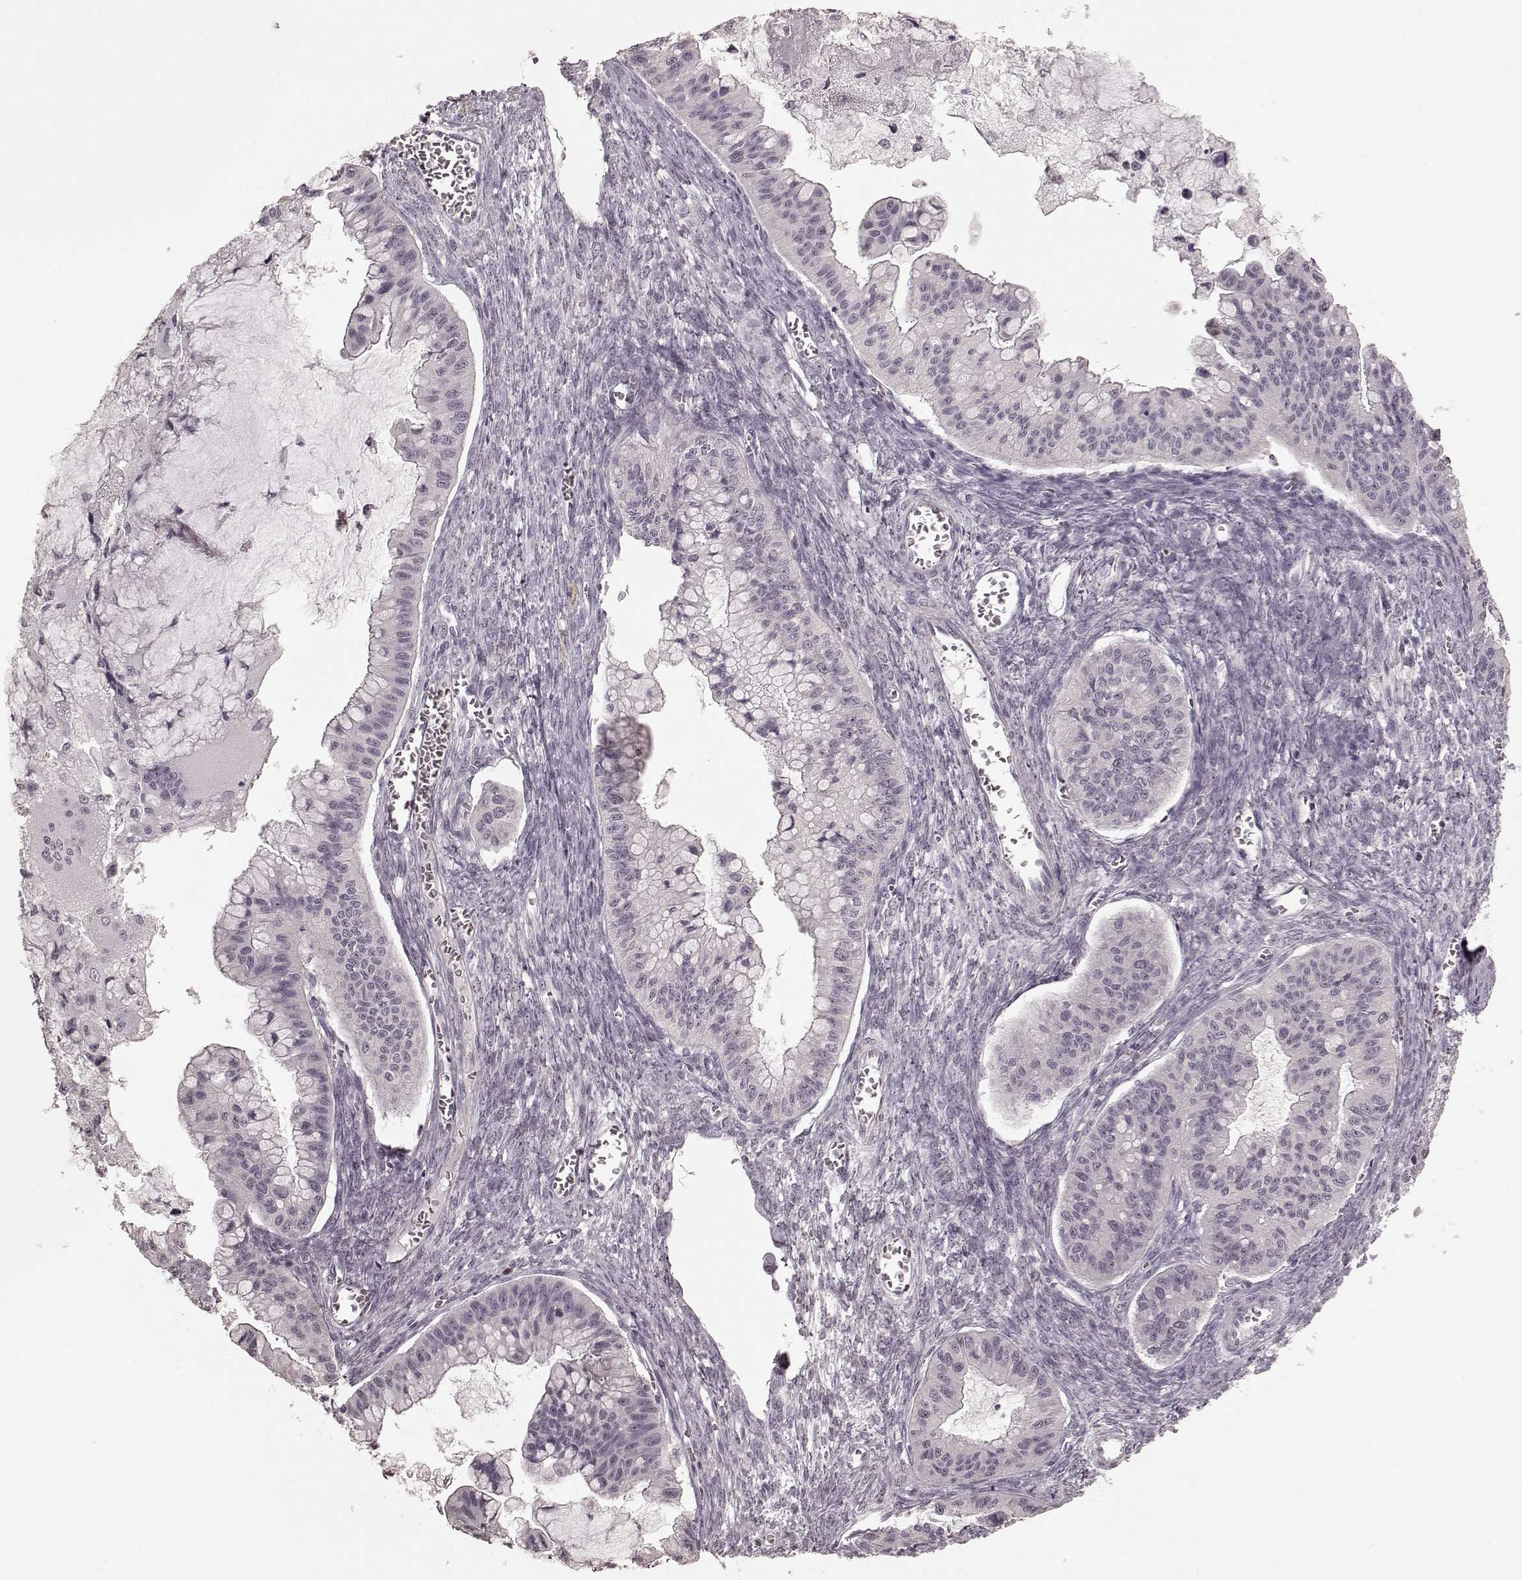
{"staining": {"intensity": "negative", "quantity": "none", "location": "none"}, "tissue": "ovarian cancer", "cell_type": "Tumor cells", "image_type": "cancer", "snomed": [{"axis": "morphology", "description": "Cystadenocarcinoma, mucinous, NOS"}, {"axis": "topography", "description": "Ovary"}], "caption": "DAB (3,3'-diaminobenzidine) immunohistochemical staining of human ovarian cancer reveals no significant staining in tumor cells.", "gene": "CCNA2", "patient": {"sex": "female", "age": 72}}